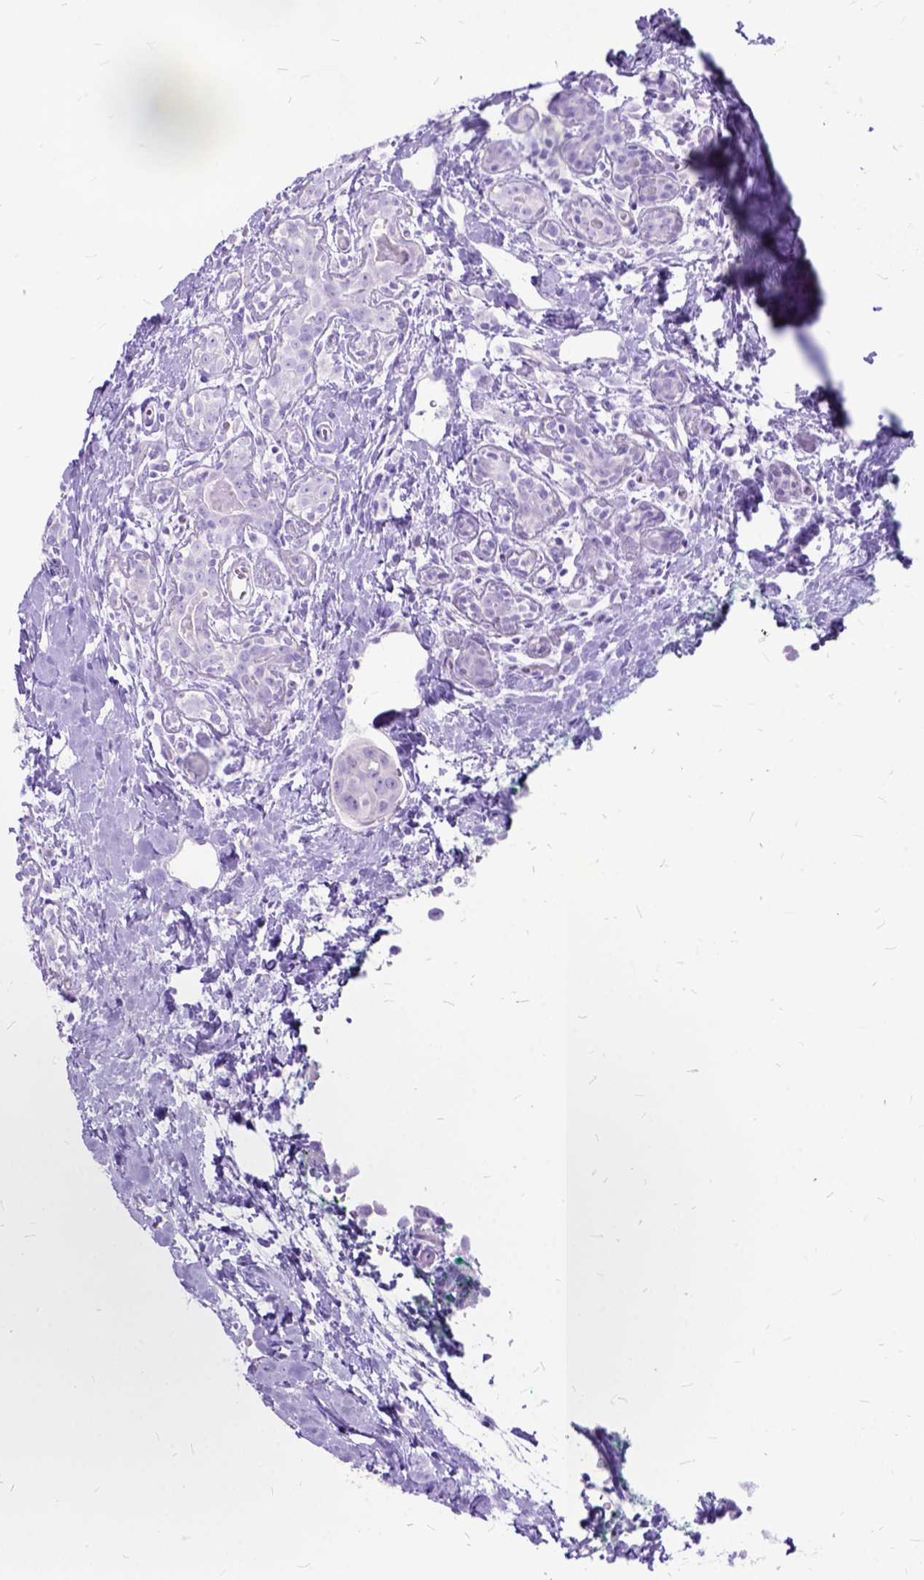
{"staining": {"intensity": "negative", "quantity": "none", "location": "none"}, "tissue": "breast cancer", "cell_type": "Tumor cells", "image_type": "cancer", "snomed": [{"axis": "morphology", "description": "Duct carcinoma"}, {"axis": "topography", "description": "Breast"}], "caption": "This is an immunohistochemistry (IHC) image of human intraductal carcinoma (breast). There is no staining in tumor cells.", "gene": "ARL9", "patient": {"sex": "female", "age": 43}}